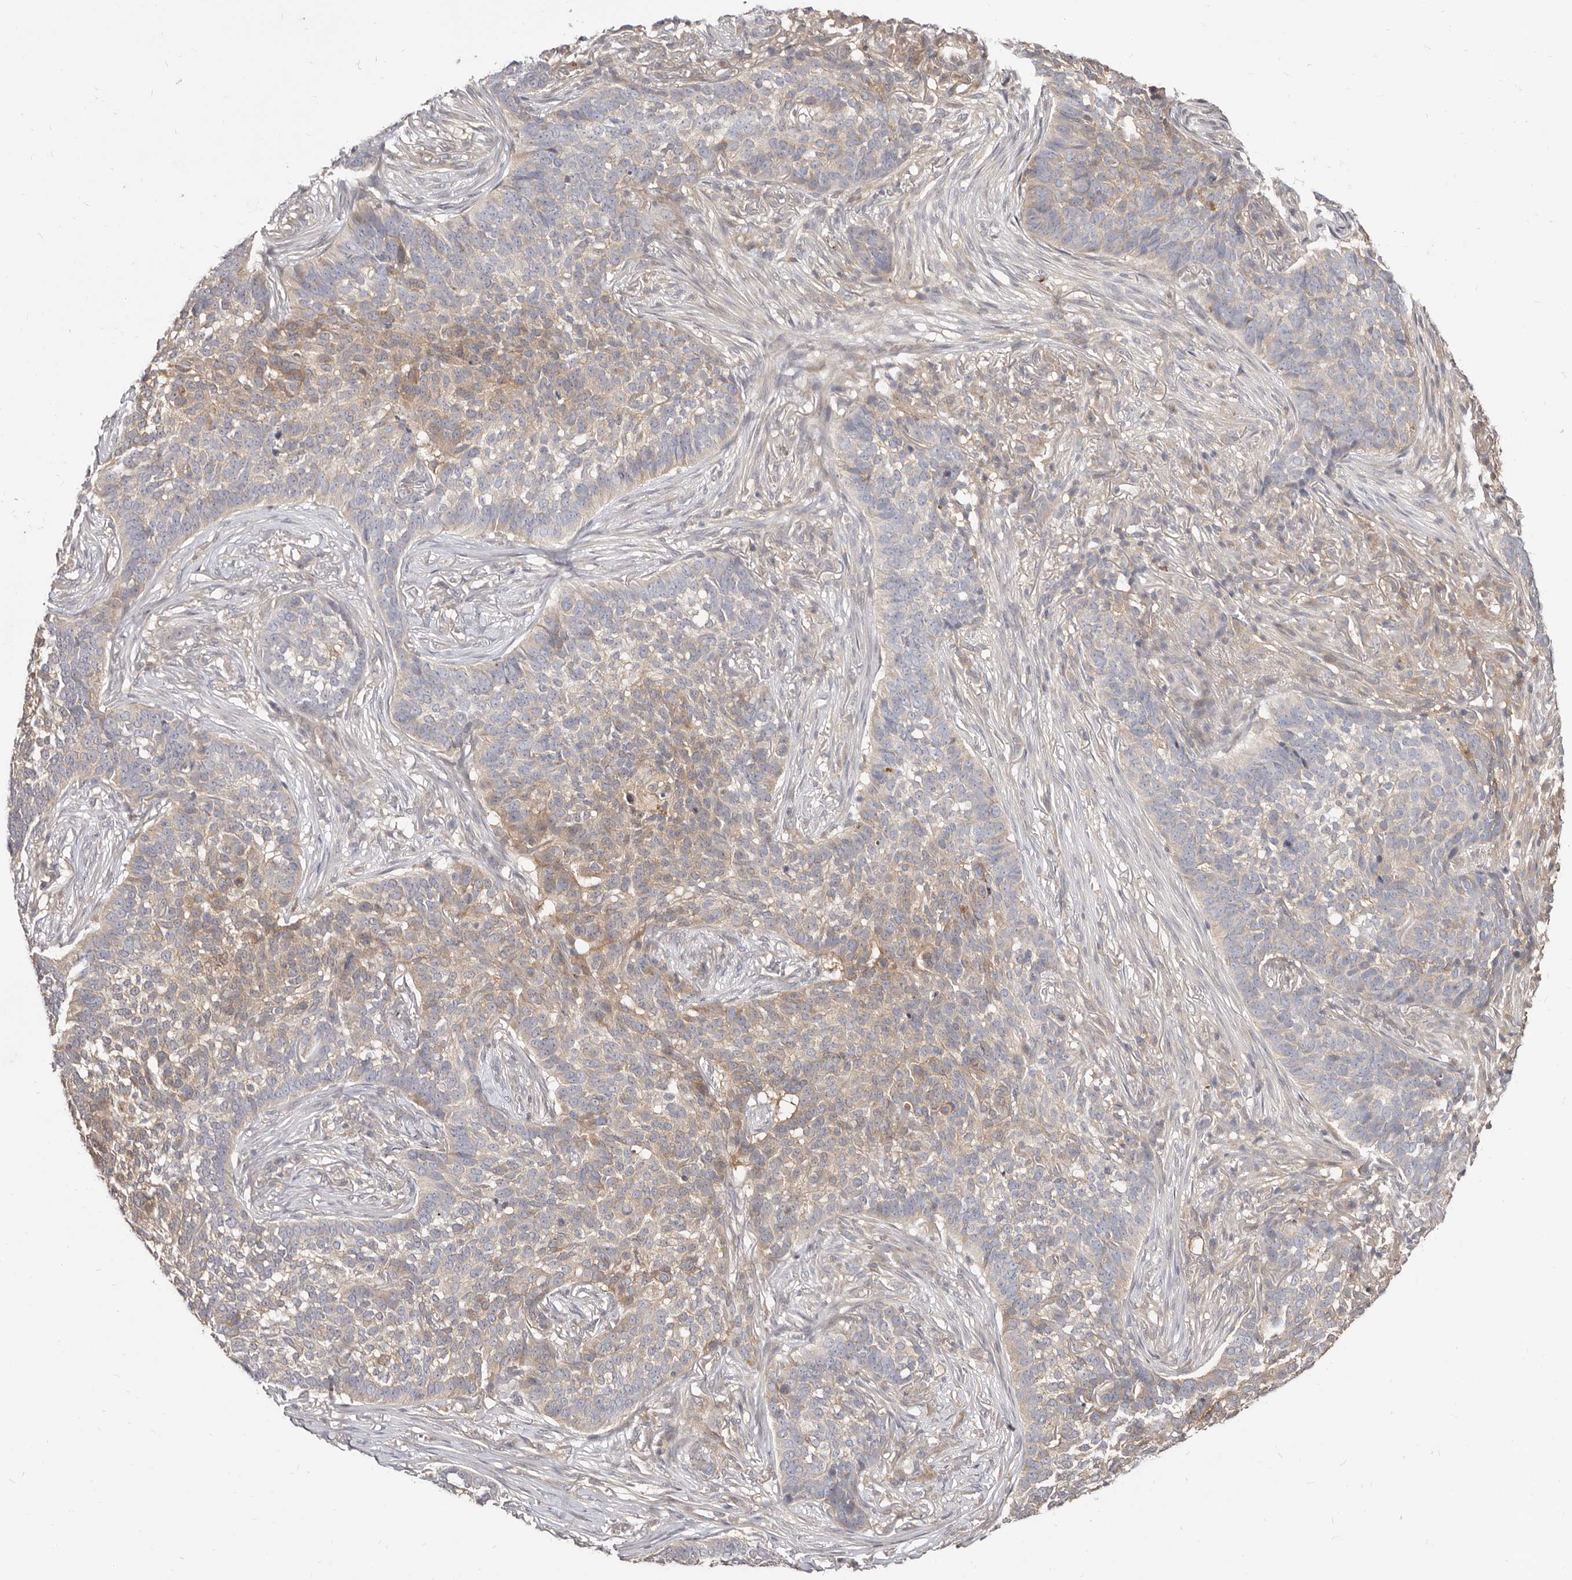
{"staining": {"intensity": "weak", "quantity": "25%-75%", "location": "cytoplasmic/membranous"}, "tissue": "skin cancer", "cell_type": "Tumor cells", "image_type": "cancer", "snomed": [{"axis": "morphology", "description": "Basal cell carcinoma"}, {"axis": "topography", "description": "Skin"}], "caption": "Immunohistochemical staining of skin cancer demonstrates low levels of weak cytoplasmic/membranous positivity in approximately 25%-75% of tumor cells.", "gene": "TC2N", "patient": {"sex": "male", "age": 85}}